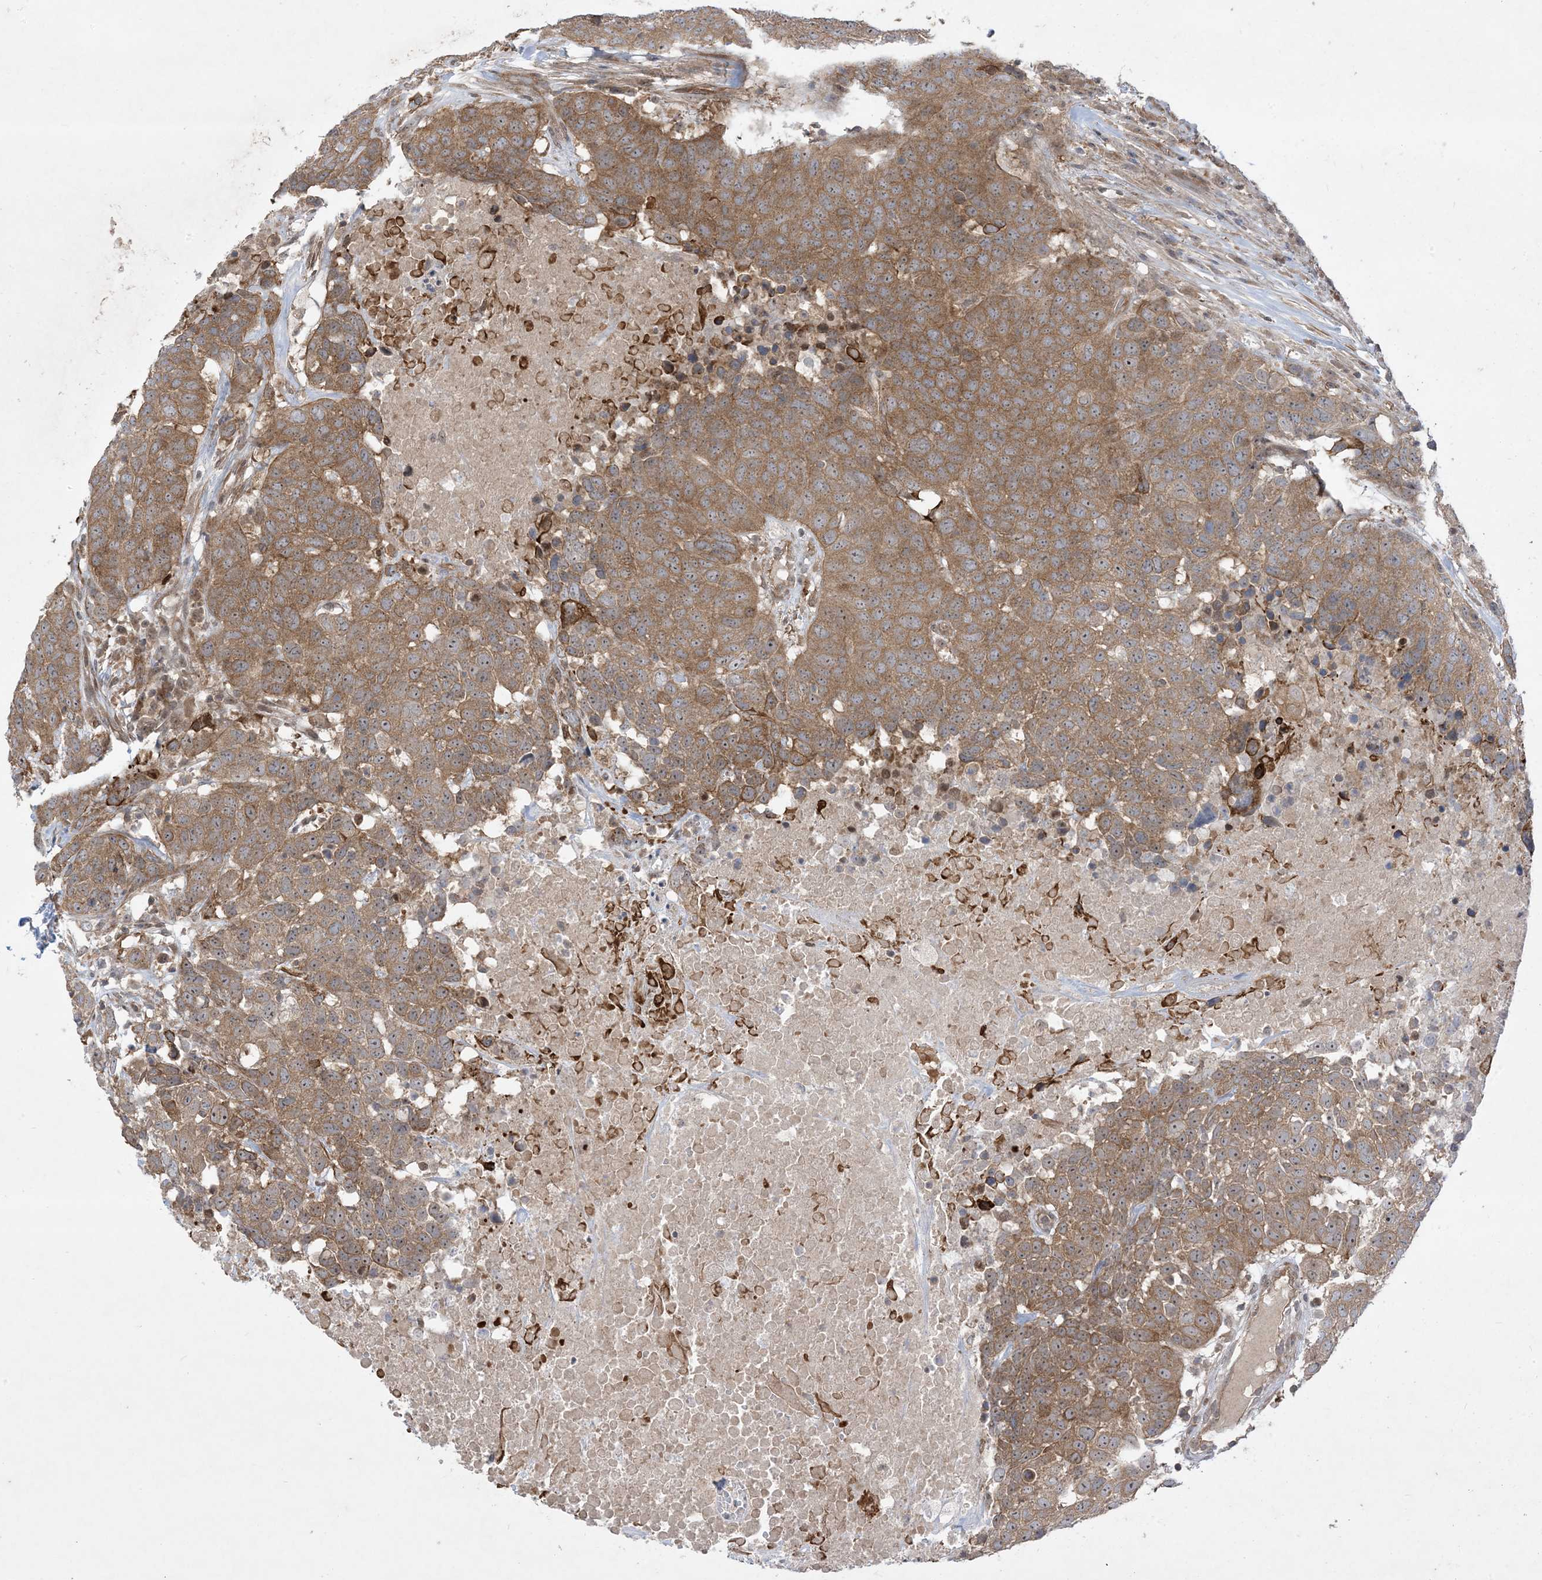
{"staining": {"intensity": "moderate", "quantity": ">75%", "location": "cytoplasmic/membranous"}, "tissue": "head and neck cancer", "cell_type": "Tumor cells", "image_type": "cancer", "snomed": [{"axis": "morphology", "description": "Squamous cell carcinoma, NOS"}, {"axis": "topography", "description": "Head-Neck"}], "caption": "Human squamous cell carcinoma (head and neck) stained with a protein marker reveals moderate staining in tumor cells.", "gene": "SOGA3", "patient": {"sex": "male", "age": 66}}